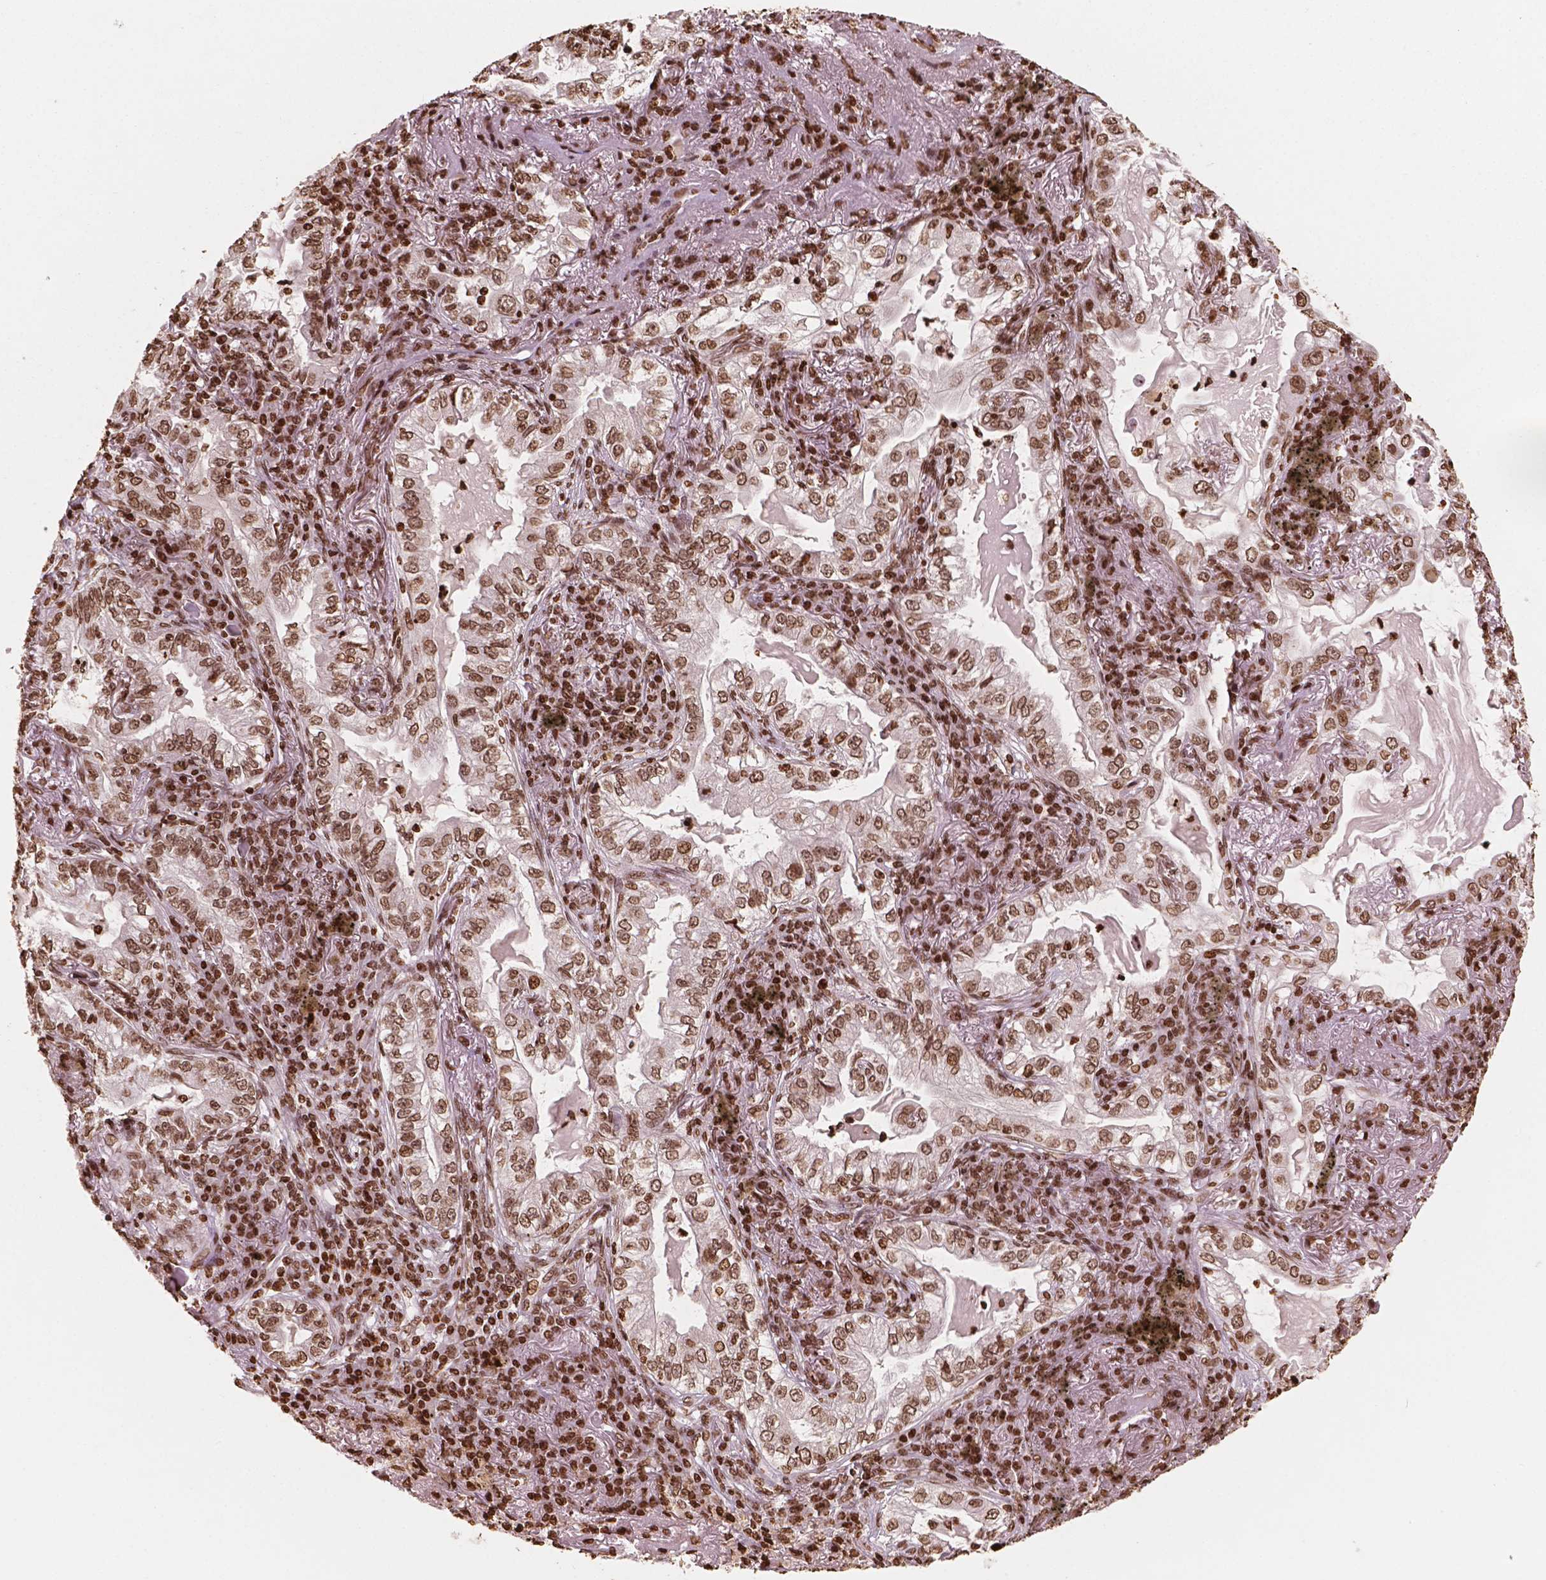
{"staining": {"intensity": "moderate", "quantity": ">75%", "location": "nuclear"}, "tissue": "lung cancer", "cell_type": "Tumor cells", "image_type": "cancer", "snomed": [{"axis": "morphology", "description": "Adenocarcinoma, NOS"}, {"axis": "topography", "description": "Lung"}], "caption": "This is an image of IHC staining of adenocarcinoma (lung), which shows moderate staining in the nuclear of tumor cells.", "gene": "H3C7", "patient": {"sex": "female", "age": 73}}